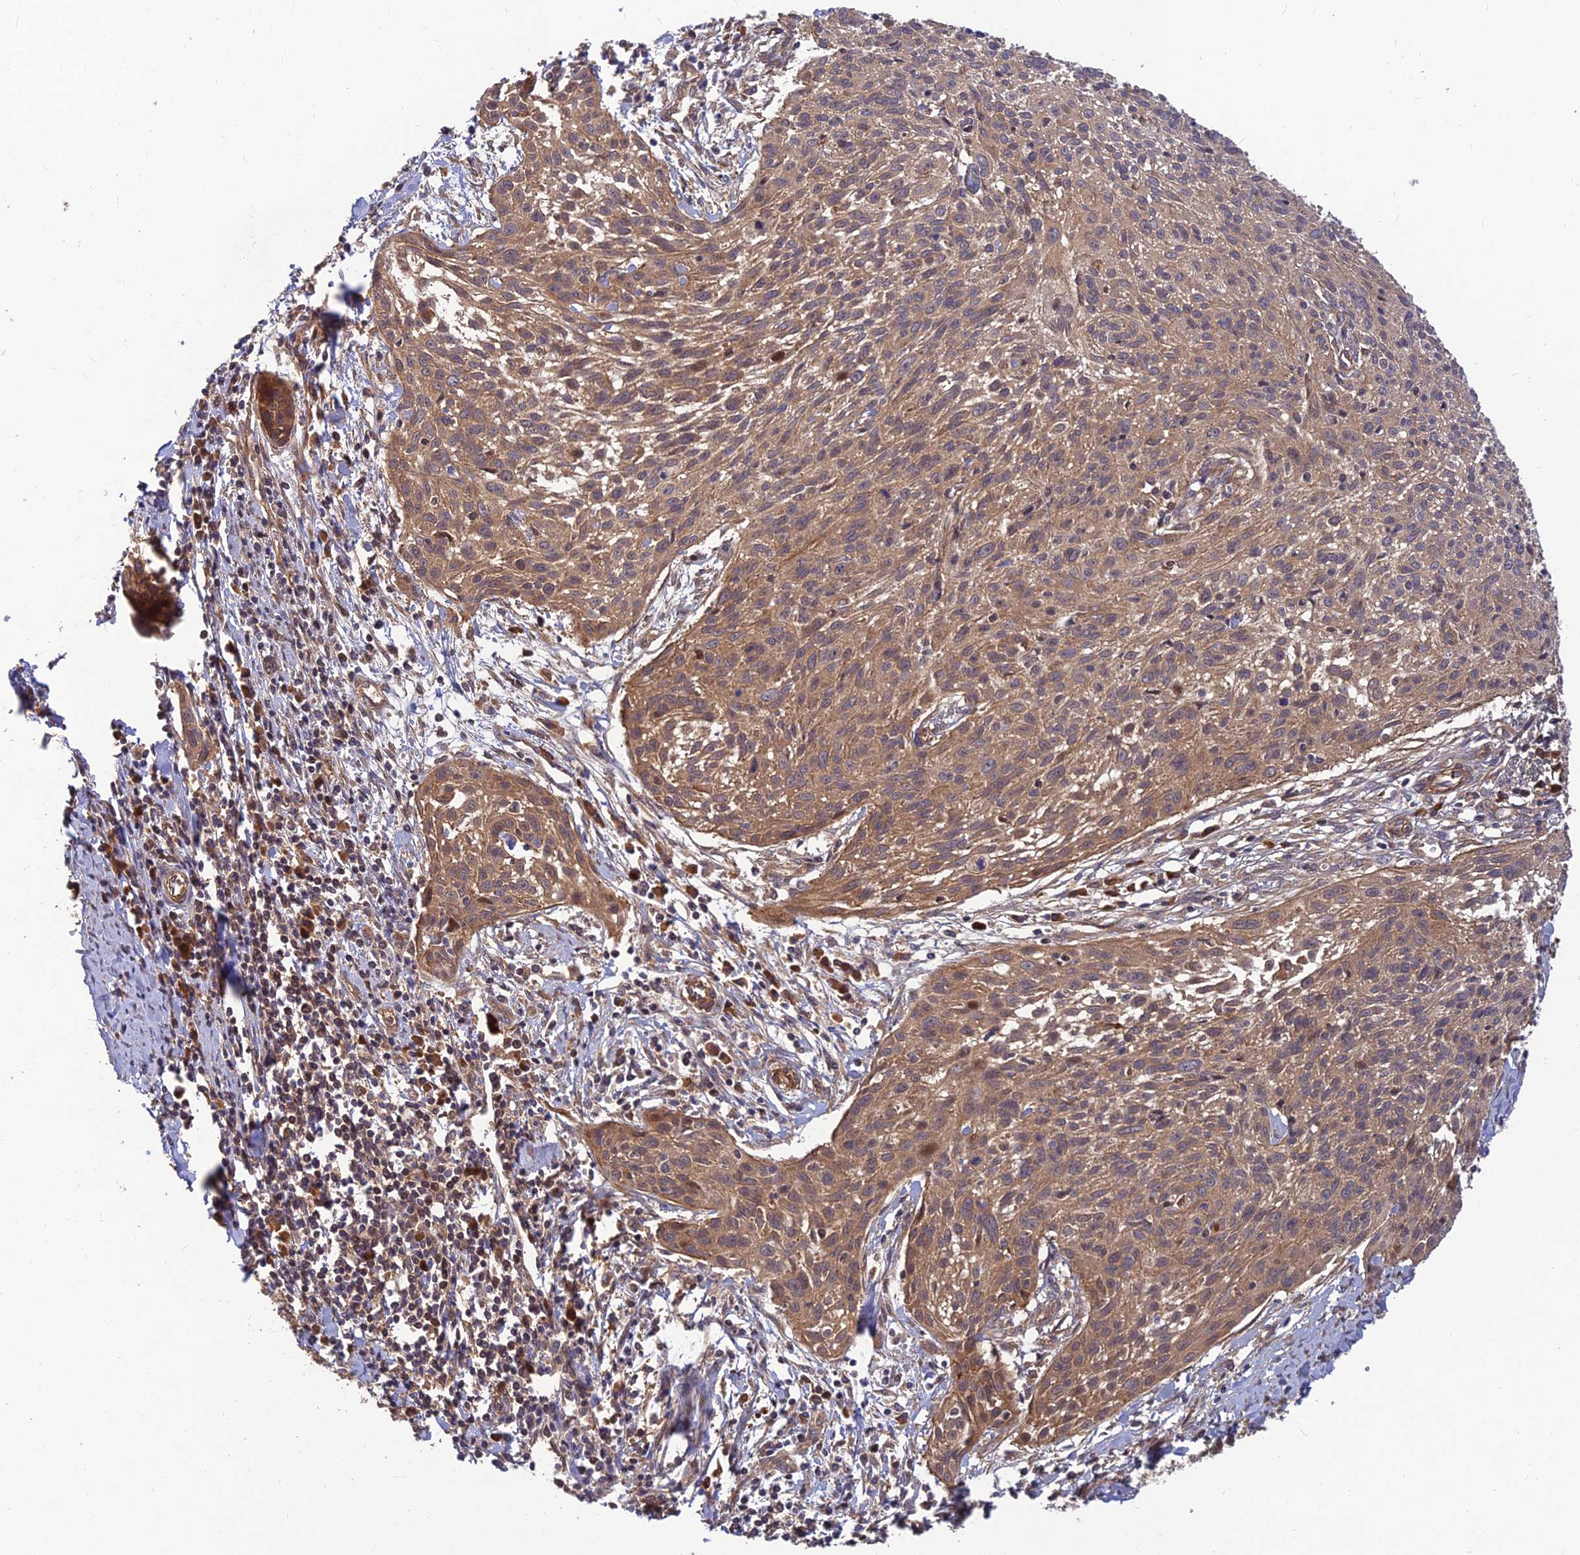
{"staining": {"intensity": "moderate", "quantity": ">75%", "location": "cytoplasmic/membranous"}, "tissue": "cervical cancer", "cell_type": "Tumor cells", "image_type": "cancer", "snomed": [{"axis": "morphology", "description": "Squamous cell carcinoma, NOS"}, {"axis": "topography", "description": "Cervix"}], "caption": "Protein expression analysis of human cervical cancer reveals moderate cytoplasmic/membranous staining in about >75% of tumor cells.", "gene": "RELCH", "patient": {"sex": "female", "age": 51}}